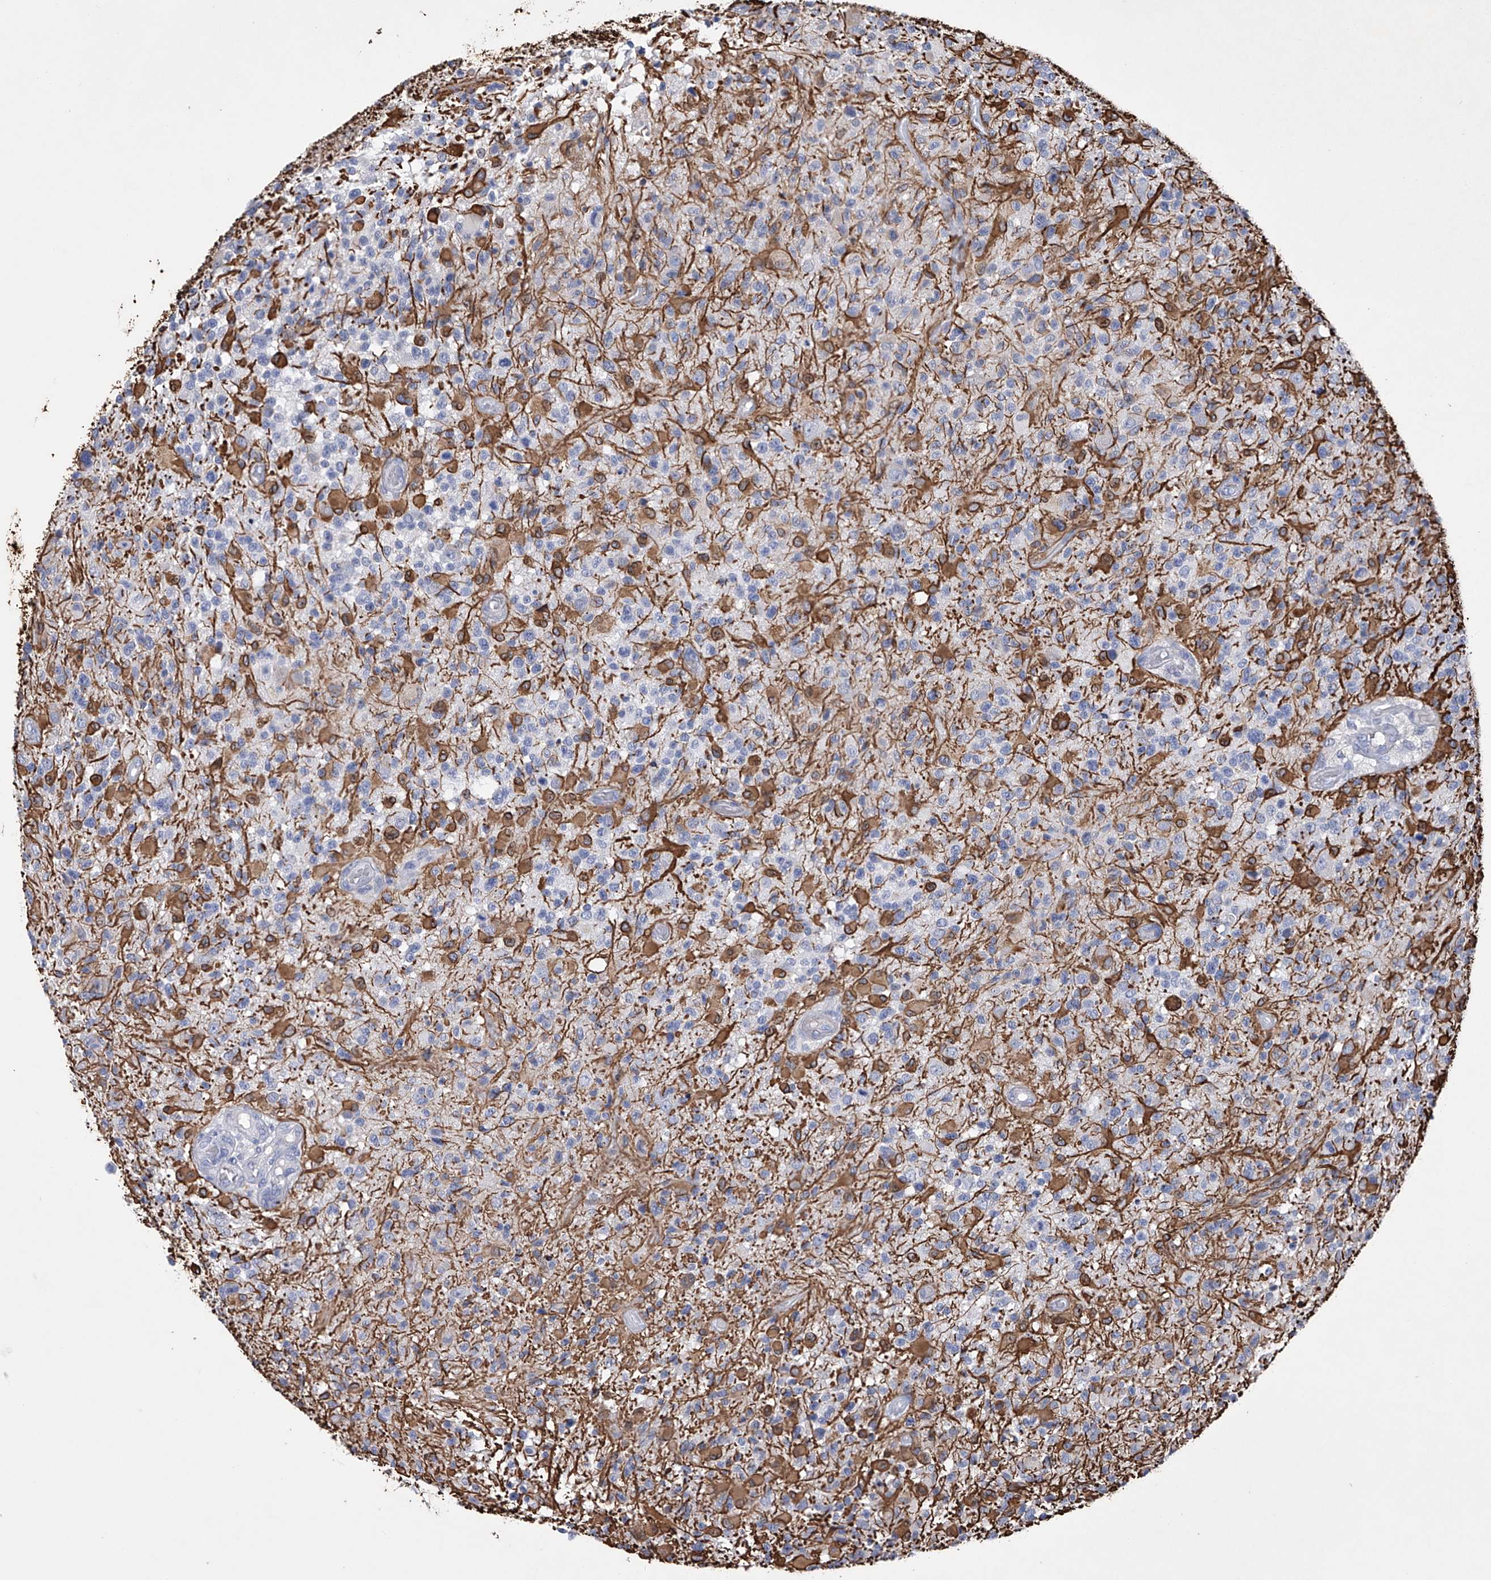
{"staining": {"intensity": "moderate", "quantity": "<25%", "location": "cytoplasmic/membranous"}, "tissue": "glioma", "cell_type": "Tumor cells", "image_type": "cancer", "snomed": [{"axis": "morphology", "description": "Glioma, malignant, High grade"}, {"axis": "morphology", "description": "Glioblastoma, NOS"}, {"axis": "topography", "description": "Brain"}], "caption": "IHC histopathology image of neoplastic tissue: glioblastoma stained using immunohistochemistry reveals low levels of moderate protein expression localized specifically in the cytoplasmic/membranous of tumor cells, appearing as a cytoplasmic/membranous brown color.", "gene": "ADRA1A", "patient": {"sex": "male", "age": 60}}